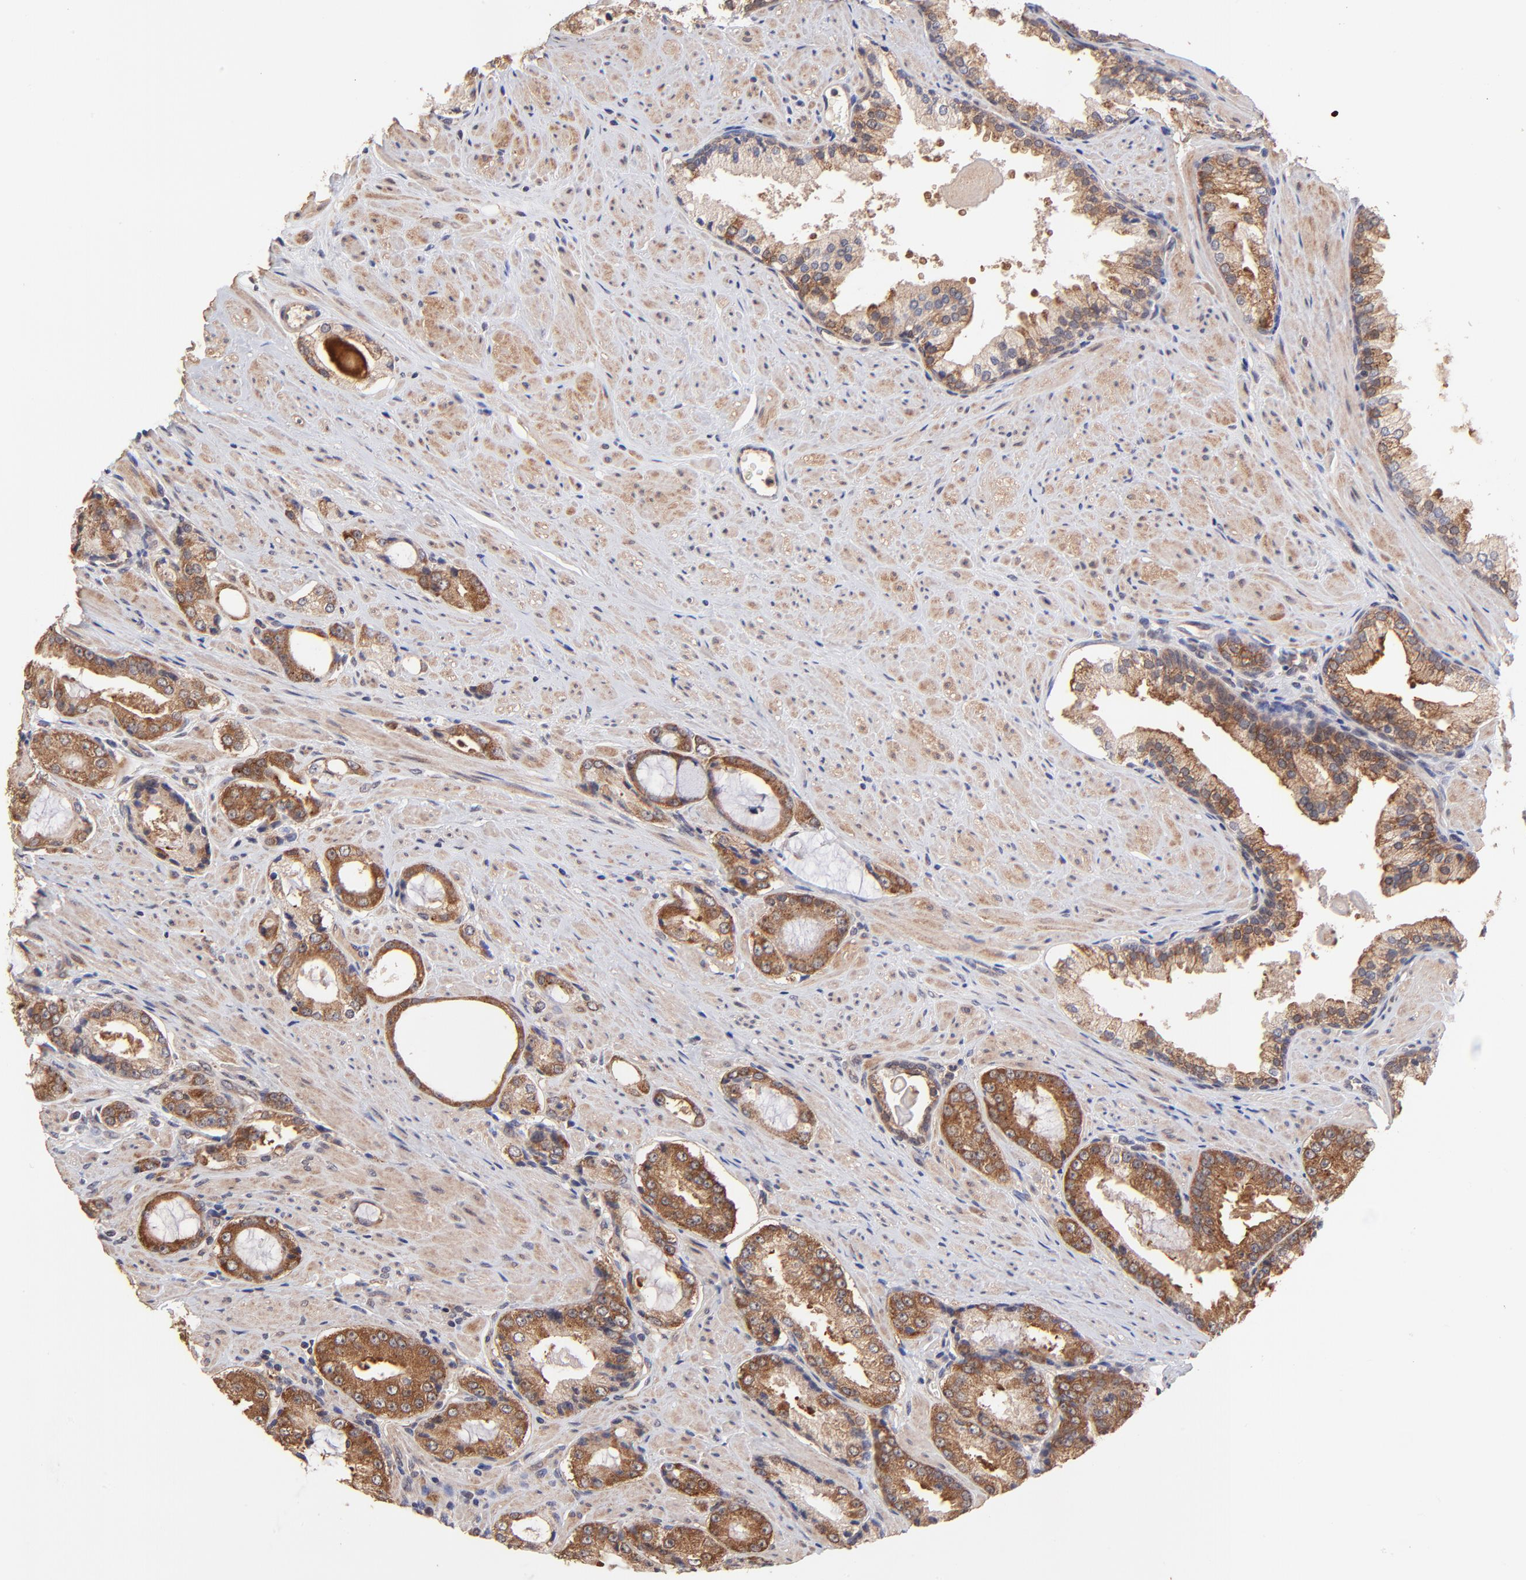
{"staining": {"intensity": "strong", "quantity": ">75%", "location": "cytoplasmic/membranous"}, "tissue": "prostate cancer", "cell_type": "Tumor cells", "image_type": "cancer", "snomed": [{"axis": "morphology", "description": "Adenocarcinoma, Medium grade"}, {"axis": "topography", "description": "Prostate"}], "caption": "Prostate cancer stained for a protein (brown) exhibits strong cytoplasmic/membranous positive expression in about >75% of tumor cells.", "gene": "BAIAP2L2", "patient": {"sex": "male", "age": 60}}